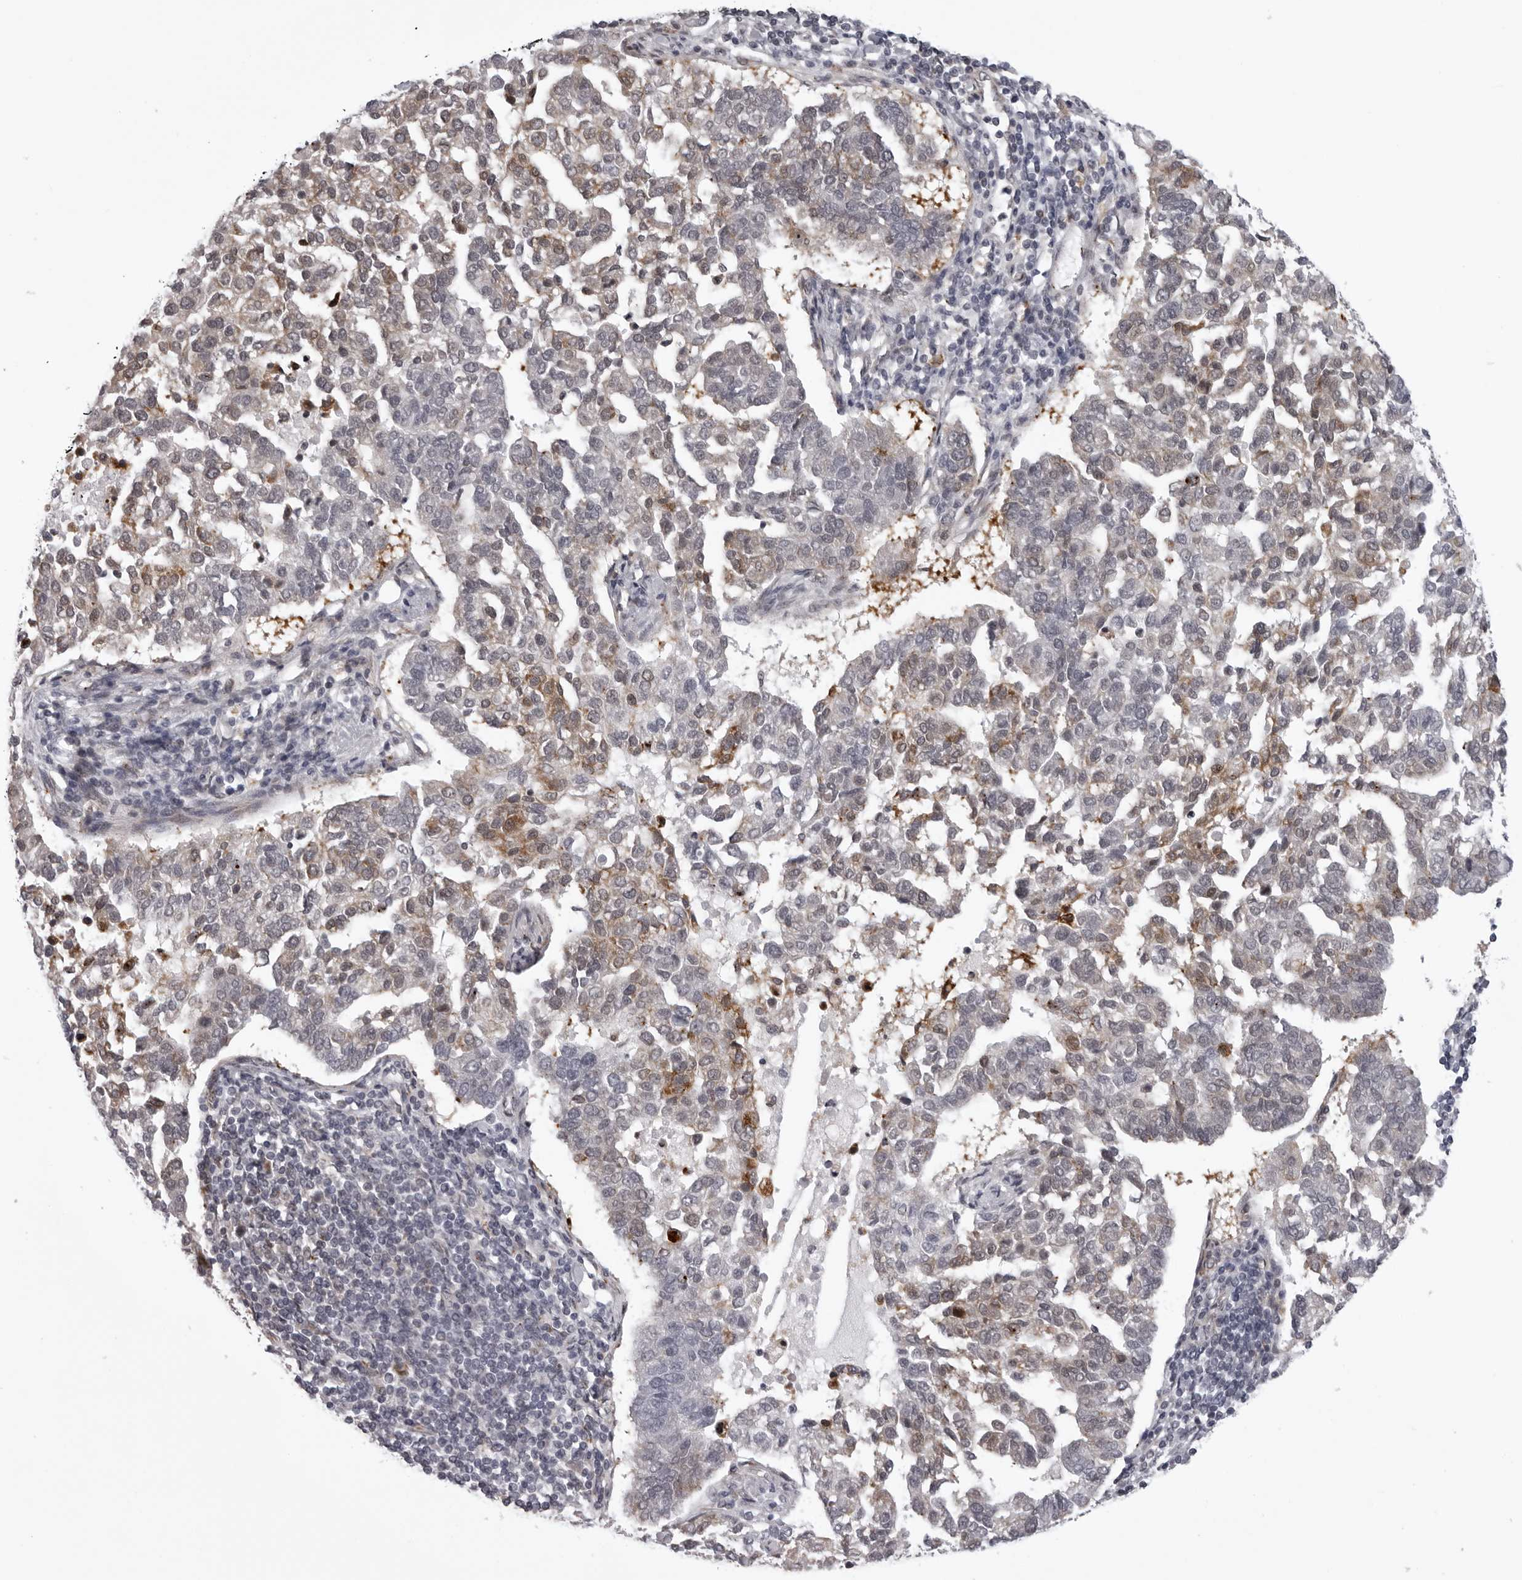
{"staining": {"intensity": "moderate", "quantity": "<25%", "location": "cytoplasmic/membranous"}, "tissue": "pancreatic cancer", "cell_type": "Tumor cells", "image_type": "cancer", "snomed": [{"axis": "morphology", "description": "Adenocarcinoma, NOS"}, {"axis": "topography", "description": "Pancreas"}], "caption": "Immunohistochemical staining of human pancreatic cancer reveals moderate cytoplasmic/membranous protein positivity in about <25% of tumor cells.", "gene": "GCSAML", "patient": {"sex": "female", "age": 61}}